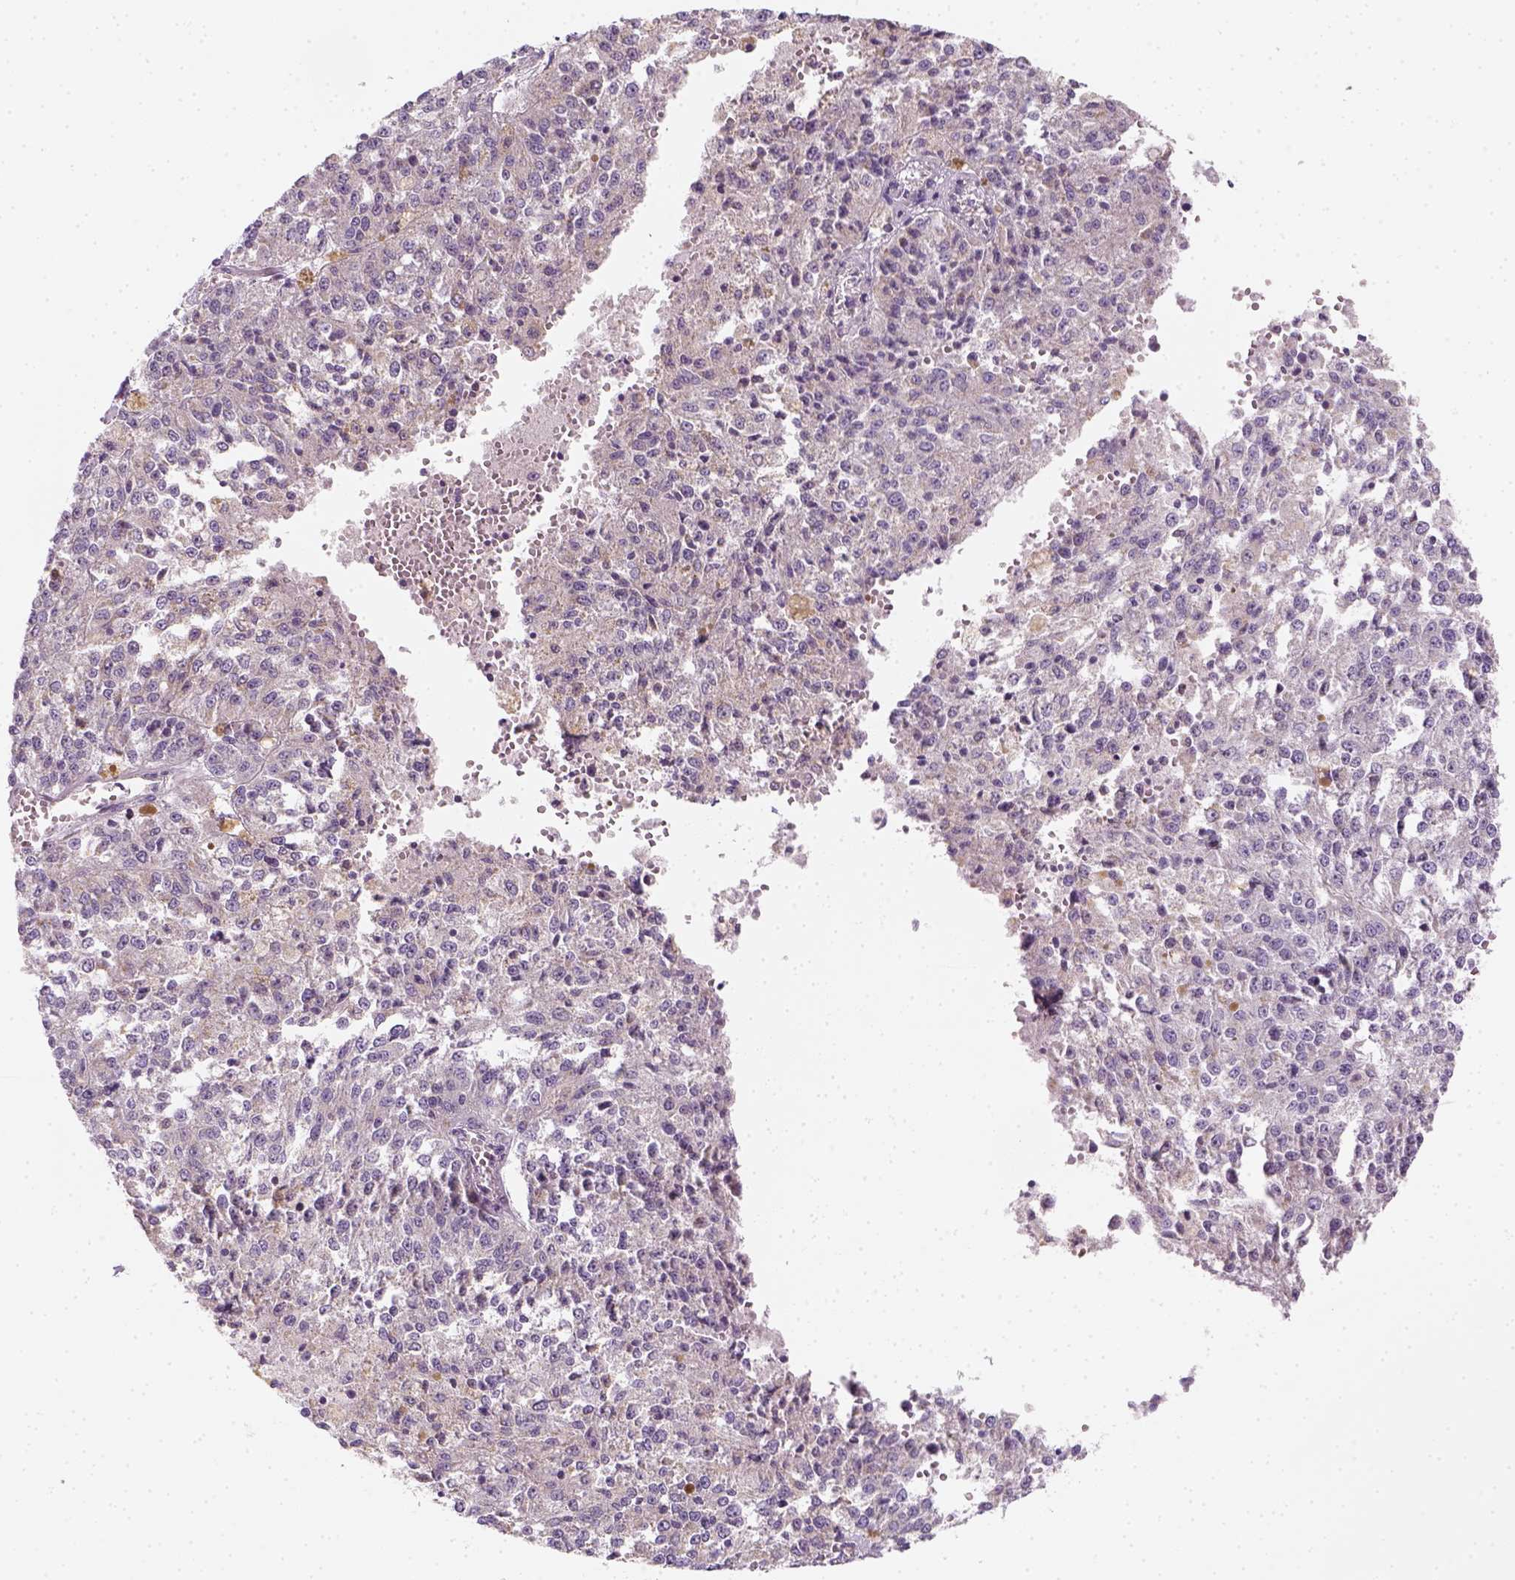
{"staining": {"intensity": "negative", "quantity": "none", "location": "none"}, "tissue": "melanoma", "cell_type": "Tumor cells", "image_type": "cancer", "snomed": [{"axis": "morphology", "description": "Malignant melanoma, Metastatic site"}, {"axis": "topography", "description": "Lymph node"}], "caption": "An immunohistochemistry histopathology image of malignant melanoma (metastatic site) is shown. There is no staining in tumor cells of malignant melanoma (metastatic site).", "gene": "AWAT2", "patient": {"sex": "female", "age": 64}}